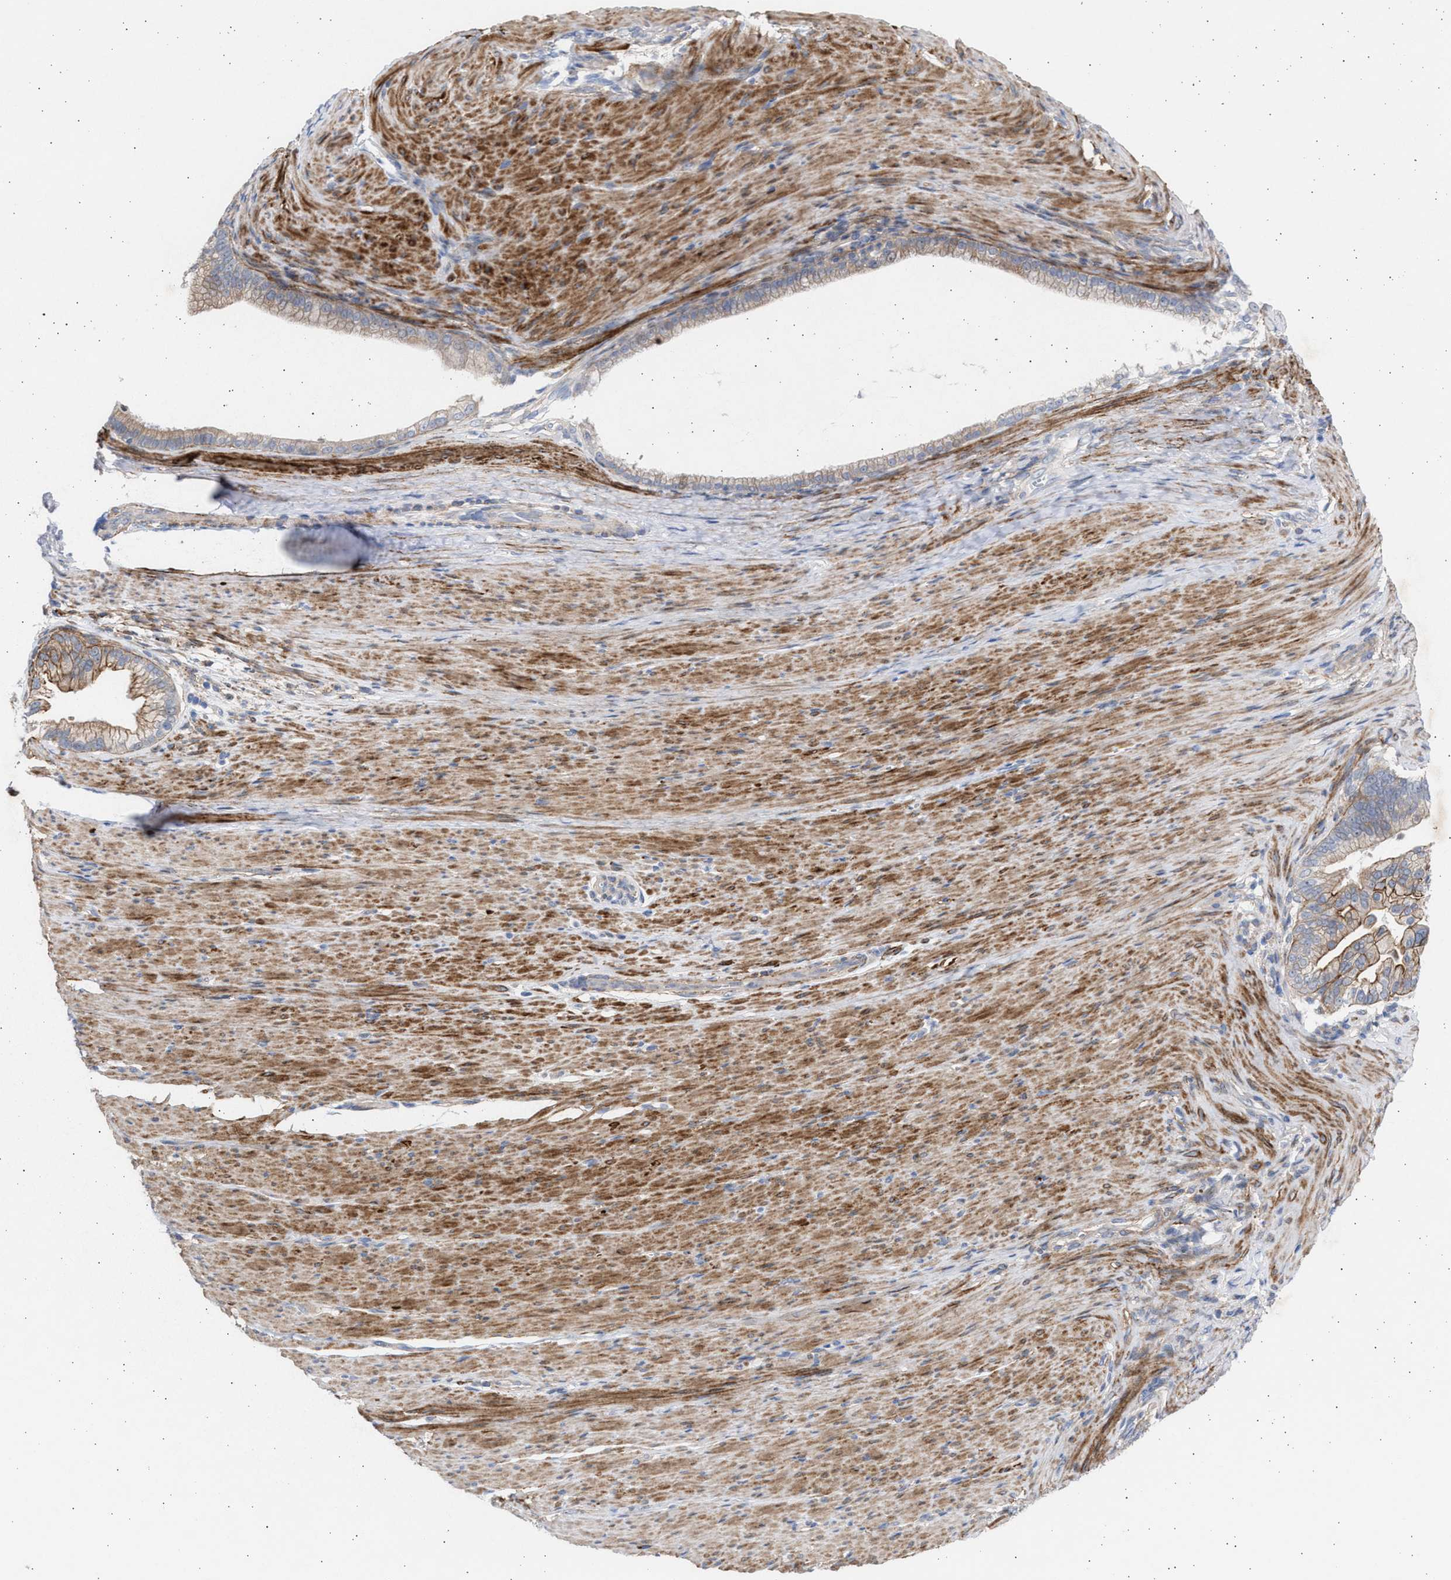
{"staining": {"intensity": "moderate", "quantity": "25%-75%", "location": "cytoplasmic/membranous"}, "tissue": "pancreatic cancer", "cell_type": "Tumor cells", "image_type": "cancer", "snomed": [{"axis": "morphology", "description": "Adenocarcinoma, NOS"}, {"axis": "topography", "description": "Pancreas"}], "caption": "A medium amount of moderate cytoplasmic/membranous expression is appreciated in approximately 25%-75% of tumor cells in adenocarcinoma (pancreatic) tissue. The staining was performed using DAB (3,3'-diaminobenzidine), with brown indicating positive protein expression. Nuclei are stained blue with hematoxylin.", "gene": "NBR1", "patient": {"sex": "male", "age": 69}}